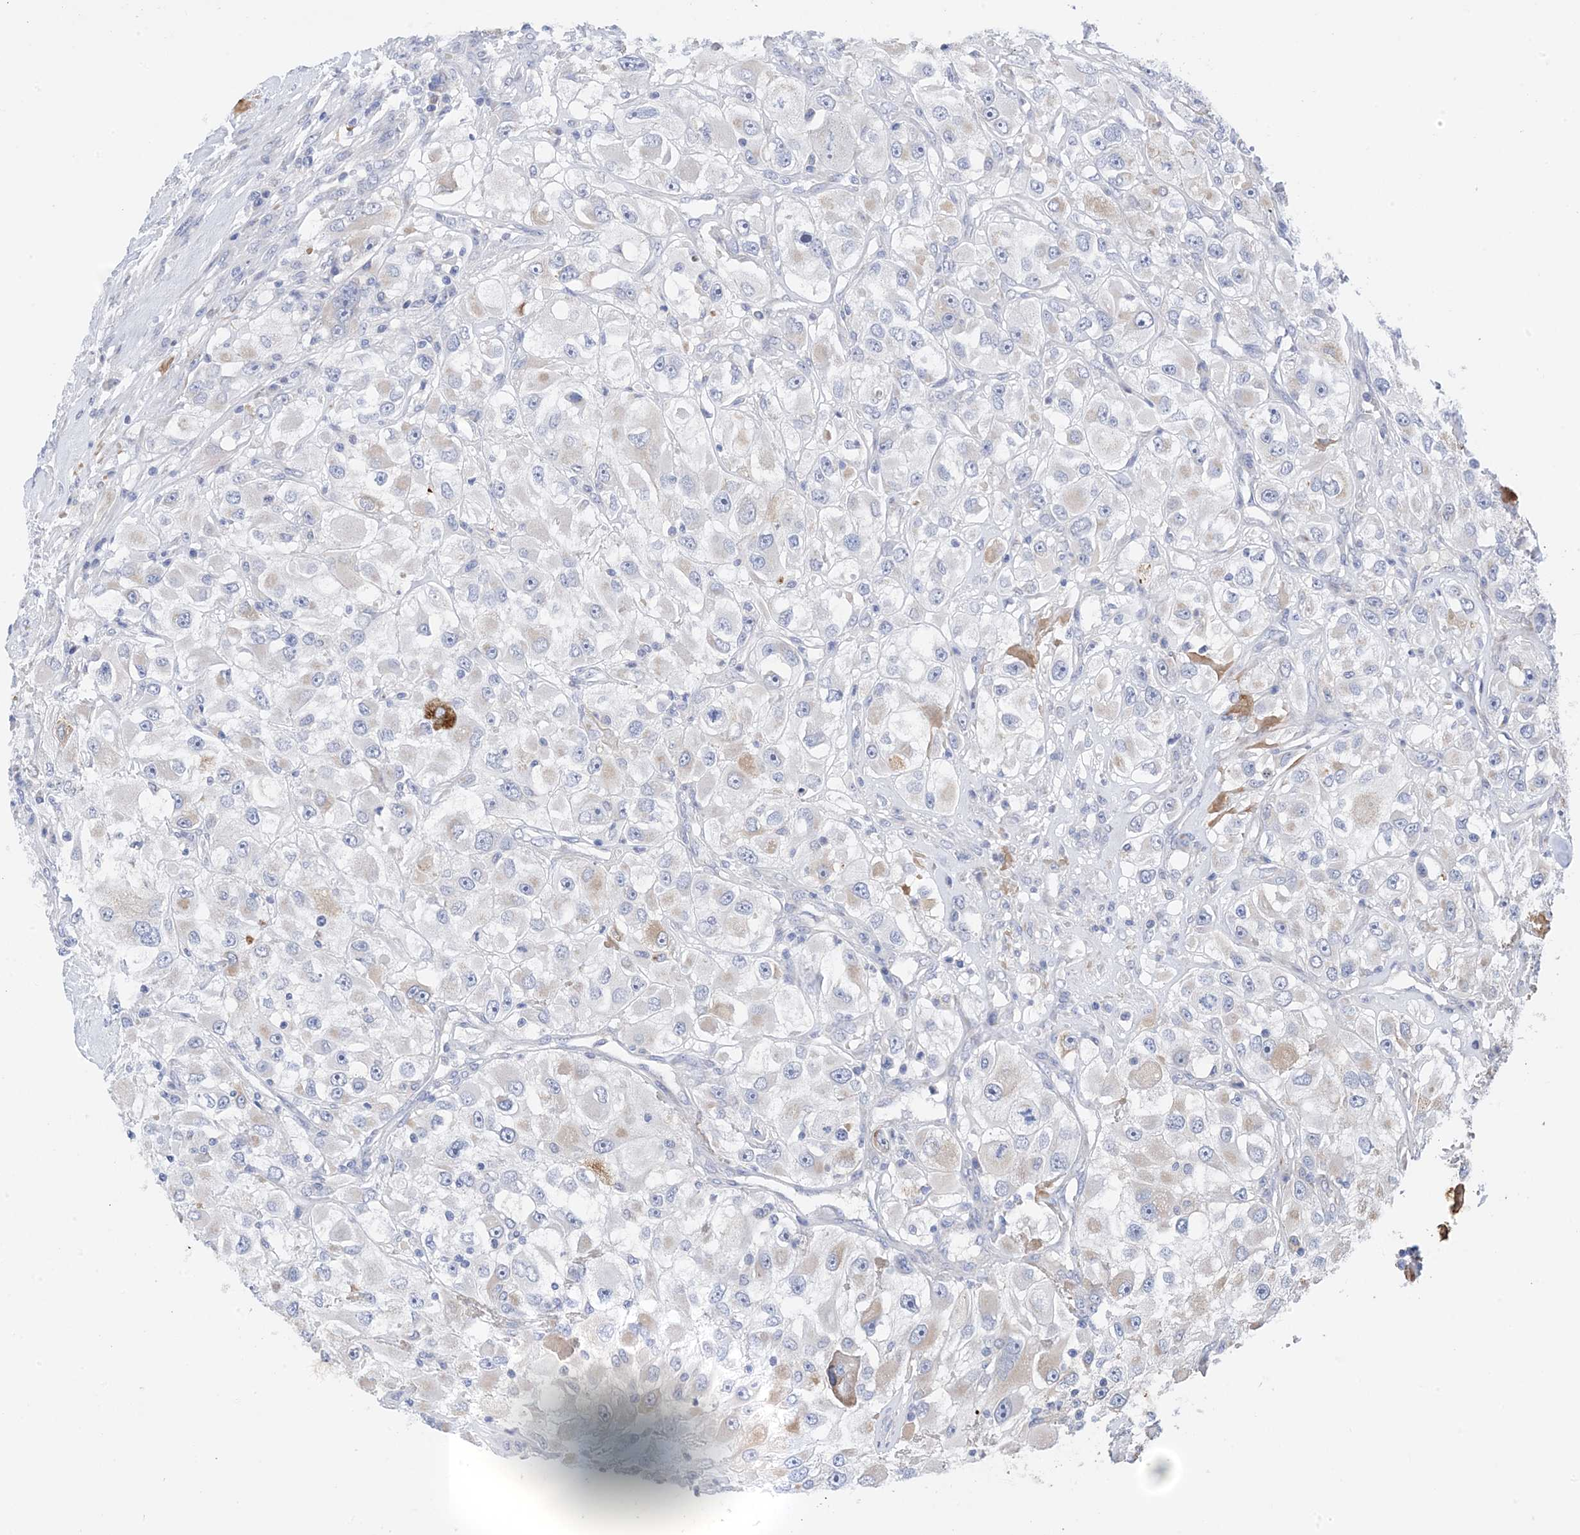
{"staining": {"intensity": "weak", "quantity": "<25%", "location": "cytoplasmic/membranous"}, "tissue": "renal cancer", "cell_type": "Tumor cells", "image_type": "cancer", "snomed": [{"axis": "morphology", "description": "Adenocarcinoma, NOS"}, {"axis": "topography", "description": "Kidney"}], "caption": "This is an IHC histopathology image of adenocarcinoma (renal). There is no expression in tumor cells.", "gene": "PLK4", "patient": {"sex": "female", "age": 52}}